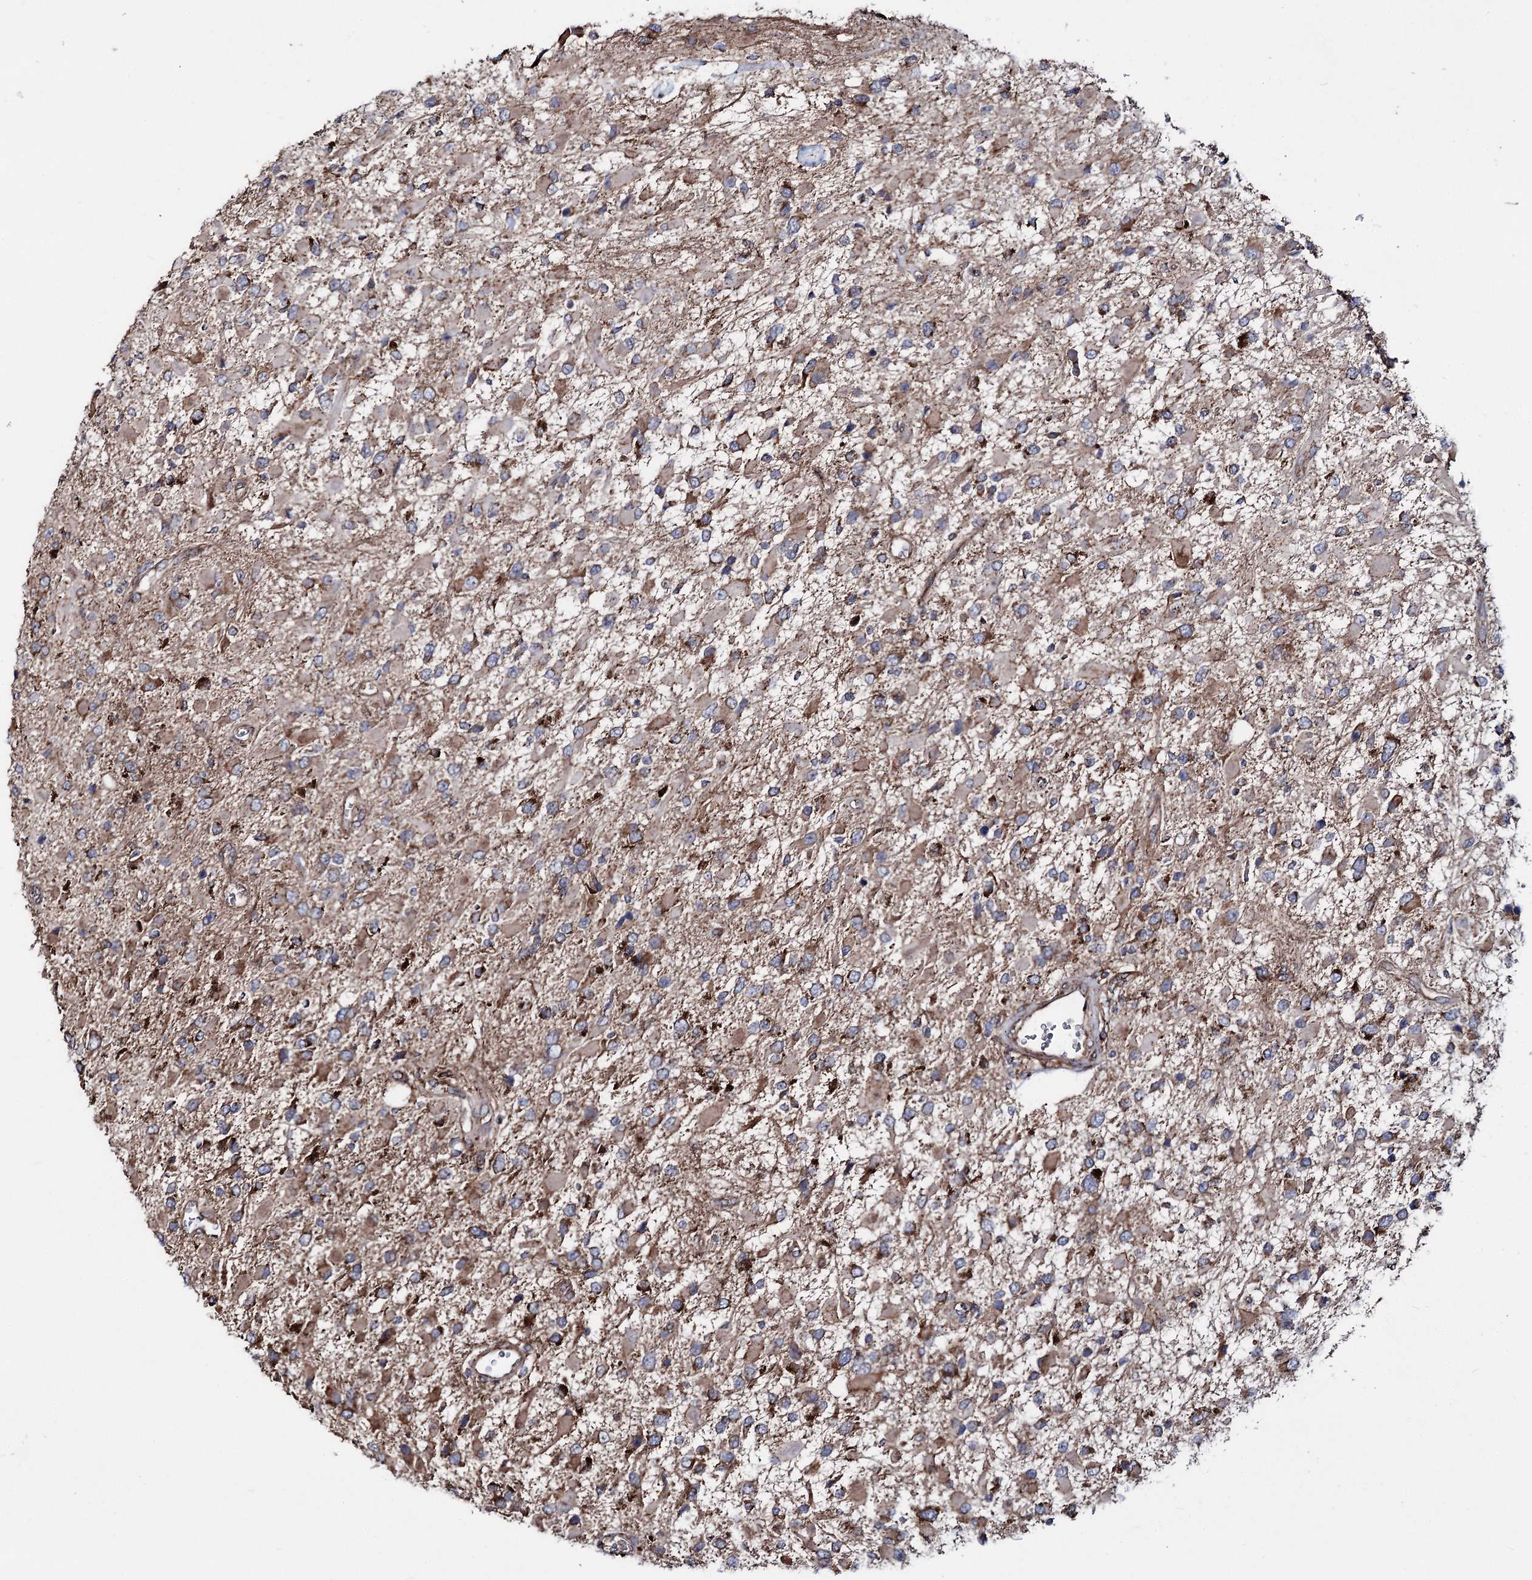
{"staining": {"intensity": "strong", "quantity": "25%-75%", "location": "cytoplasmic/membranous"}, "tissue": "glioma", "cell_type": "Tumor cells", "image_type": "cancer", "snomed": [{"axis": "morphology", "description": "Glioma, malignant, High grade"}, {"axis": "topography", "description": "Brain"}], "caption": "The histopathology image reveals a brown stain indicating the presence of a protein in the cytoplasmic/membranous of tumor cells in malignant high-grade glioma. Nuclei are stained in blue.", "gene": "MSANTD2", "patient": {"sex": "male", "age": 53}}